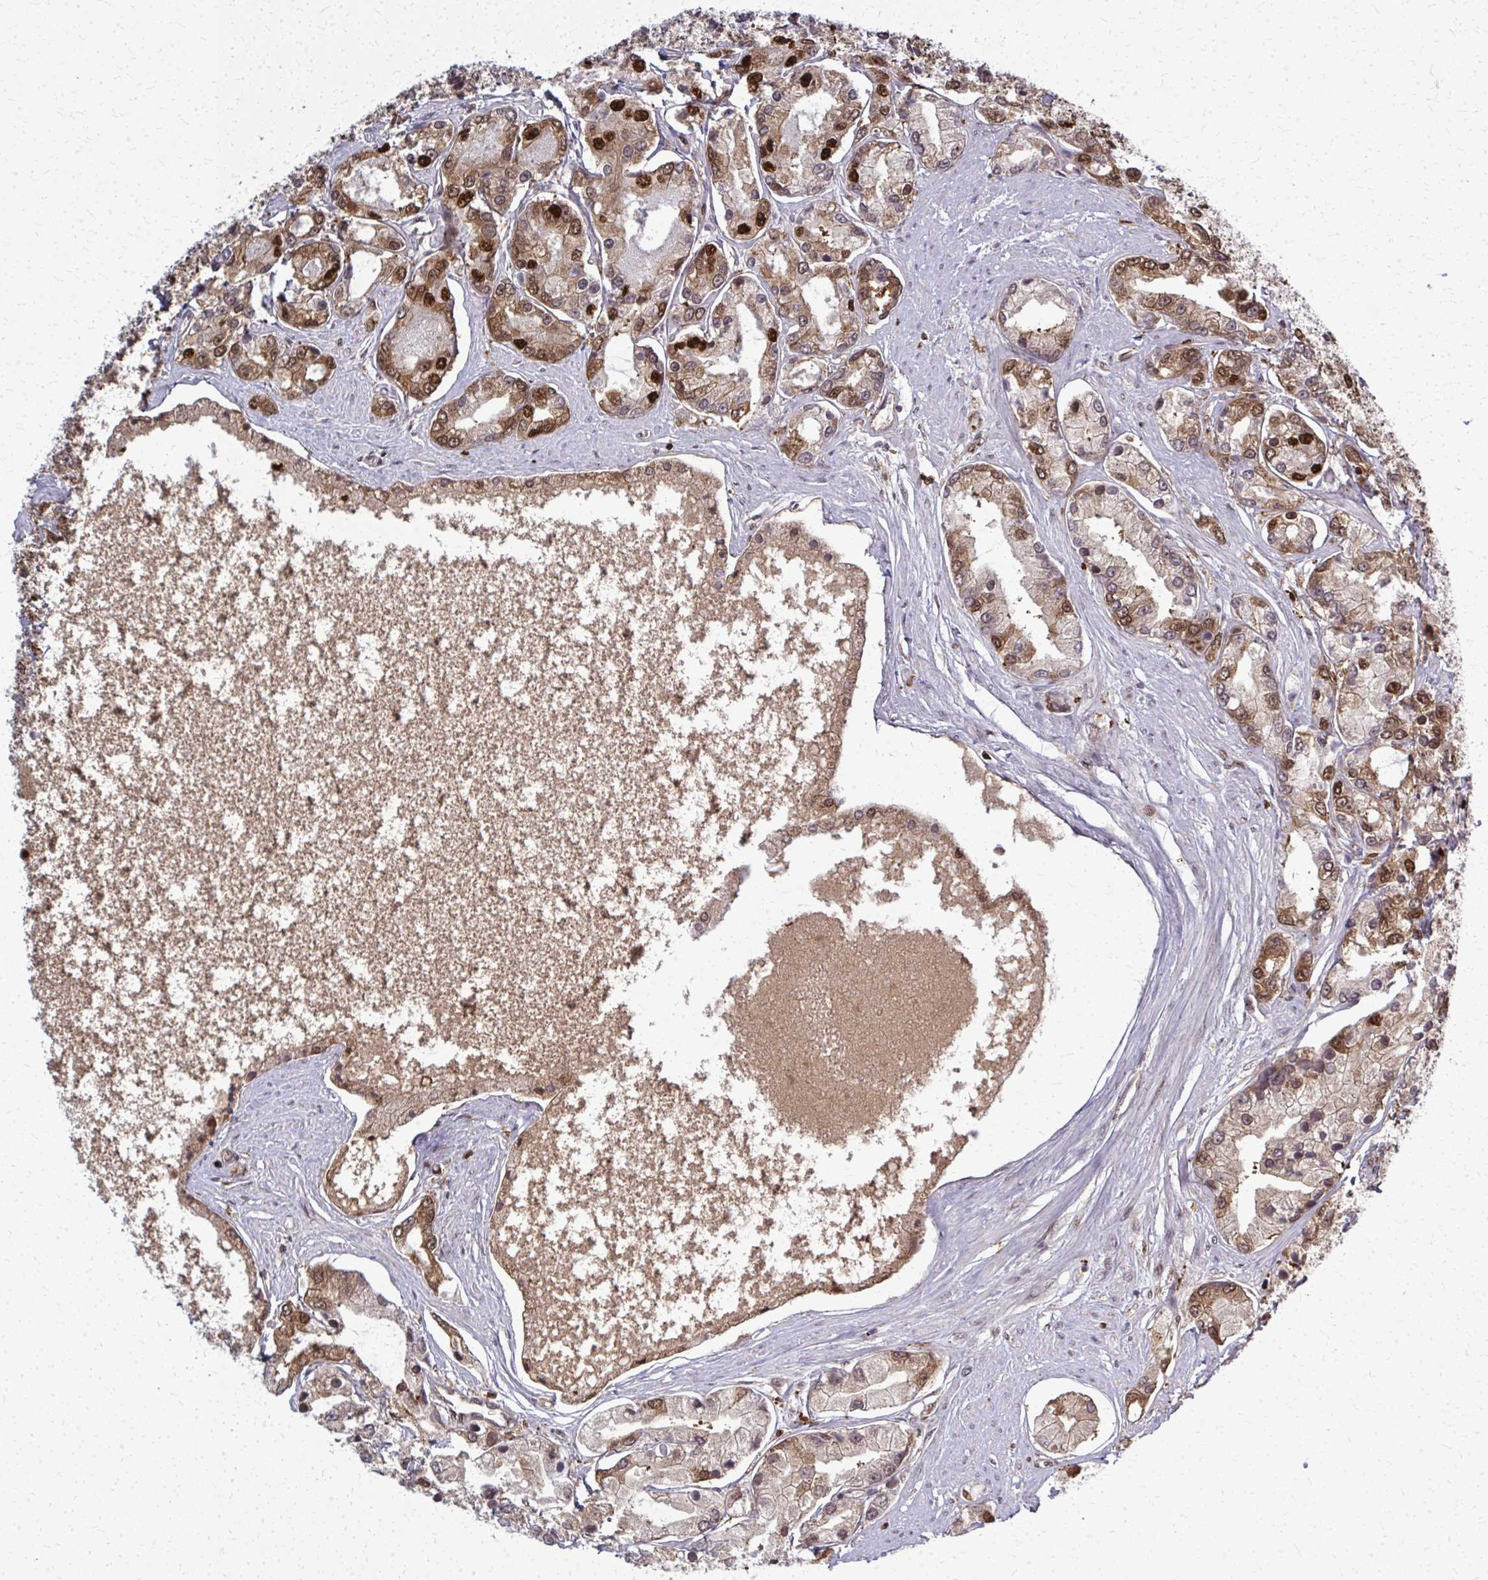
{"staining": {"intensity": "strong", "quantity": ">75%", "location": "cytoplasmic/membranous,nuclear"}, "tissue": "prostate cancer", "cell_type": "Tumor cells", "image_type": "cancer", "snomed": [{"axis": "morphology", "description": "Adenocarcinoma, High grade"}, {"axis": "topography", "description": "Prostate"}], "caption": "Immunohistochemical staining of human prostate cancer shows high levels of strong cytoplasmic/membranous and nuclear positivity in approximately >75% of tumor cells.", "gene": "ZNF559", "patient": {"sex": "male", "age": 66}}